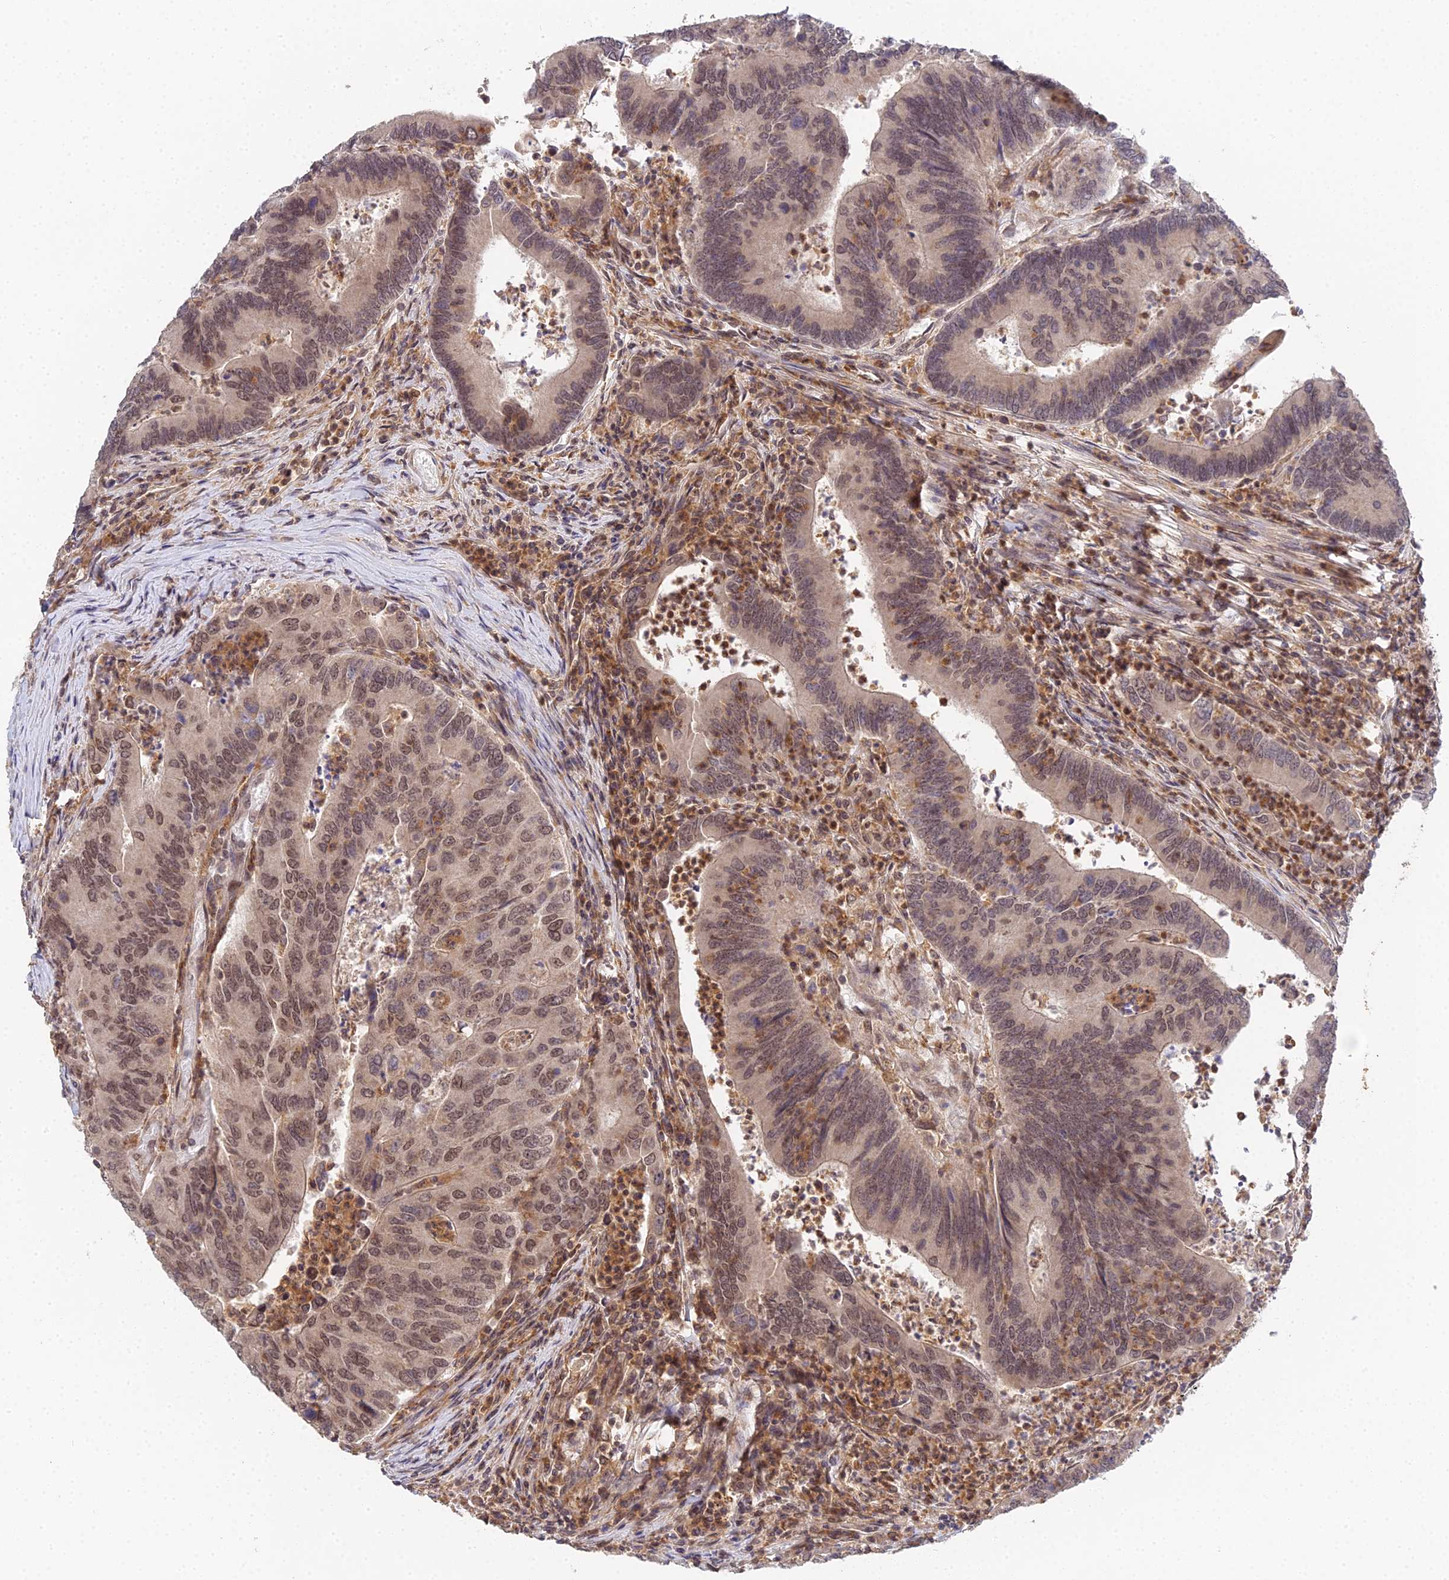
{"staining": {"intensity": "moderate", "quantity": ">75%", "location": "nuclear"}, "tissue": "colorectal cancer", "cell_type": "Tumor cells", "image_type": "cancer", "snomed": [{"axis": "morphology", "description": "Adenocarcinoma, NOS"}, {"axis": "topography", "description": "Colon"}], "caption": "Brown immunohistochemical staining in human adenocarcinoma (colorectal) exhibits moderate nuclear positivity in approximately >75% of tumor cells.", "gene": "TPRX1", "patient": {"sex": "female", "age": 67}}